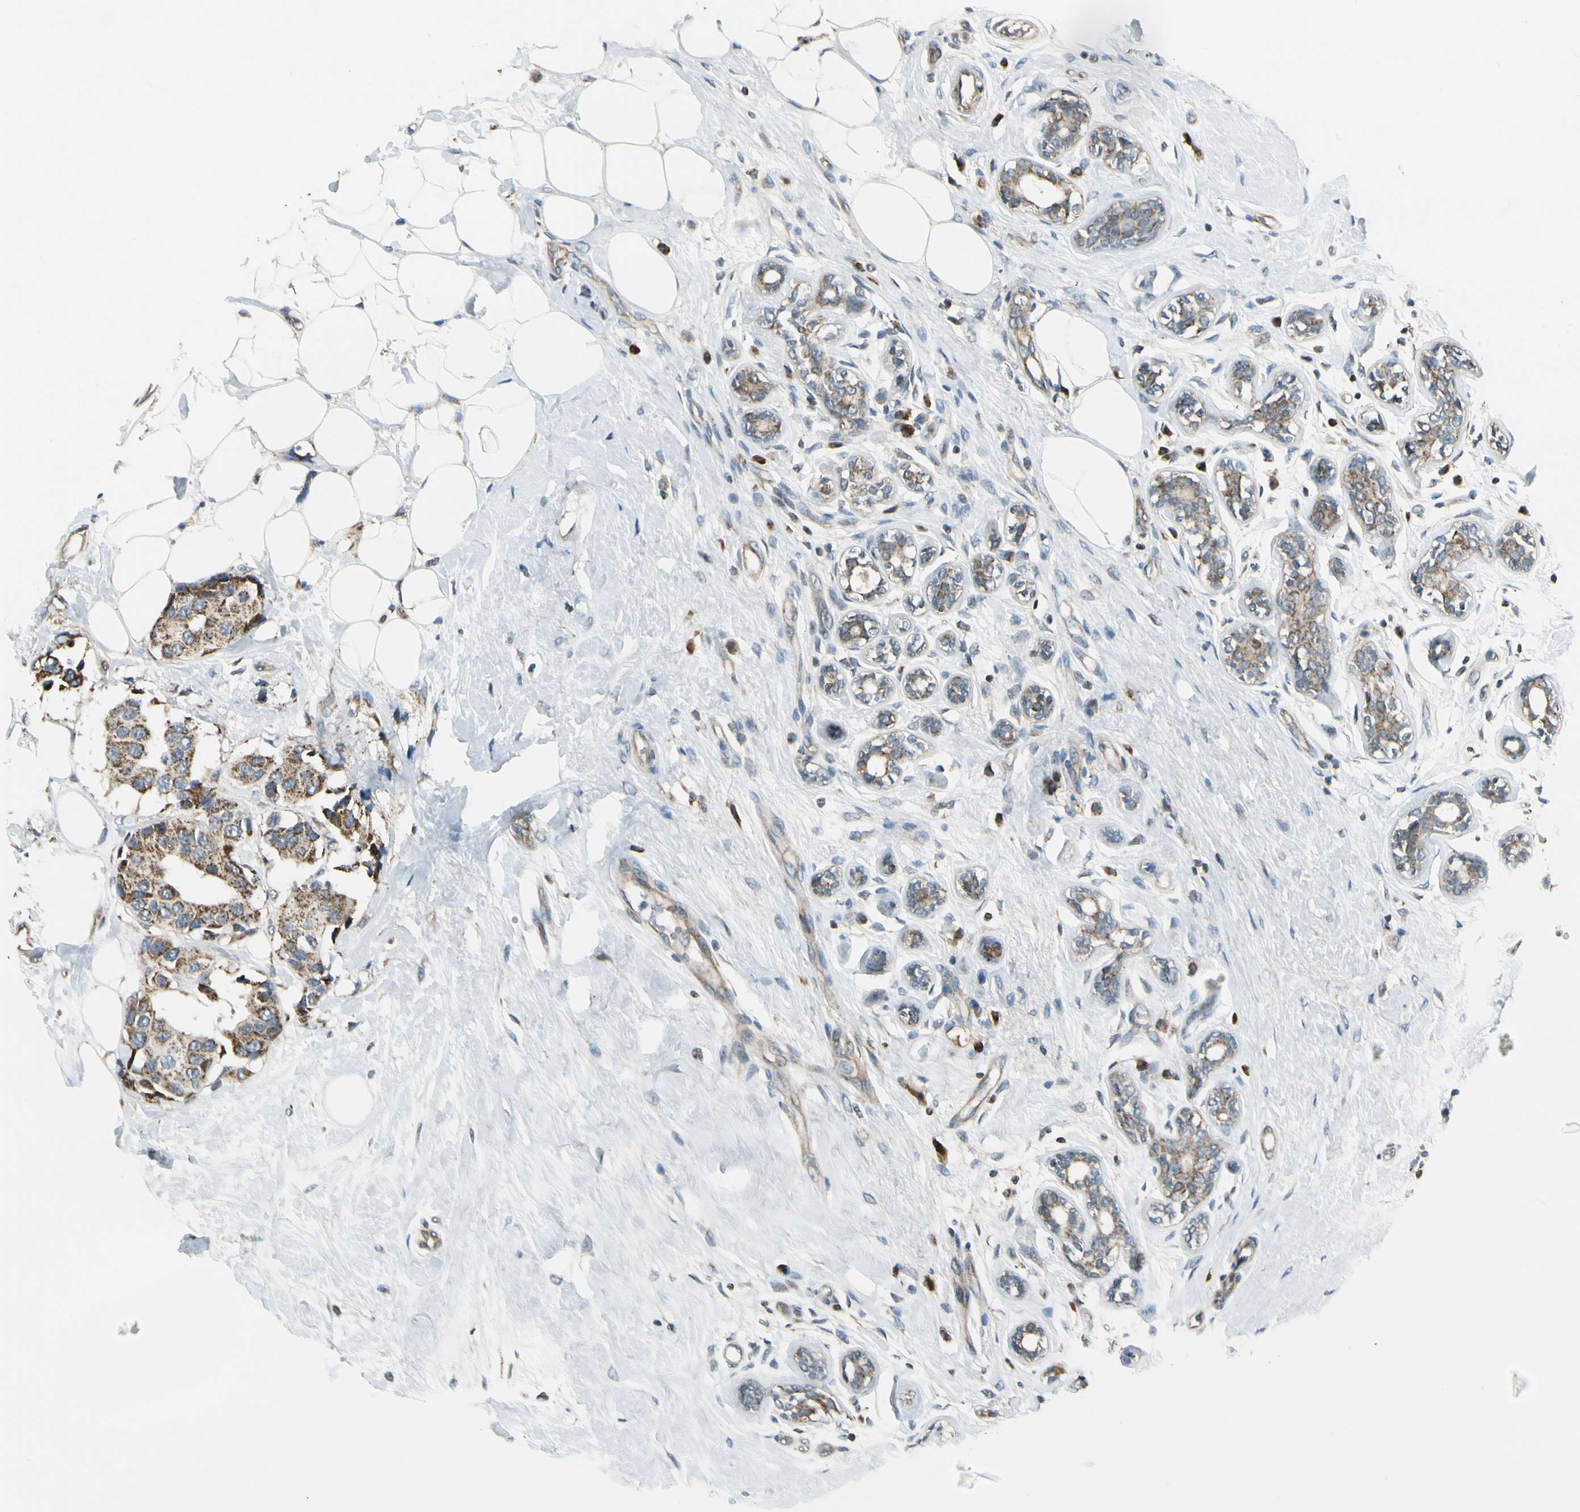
{"staining": {"intensity": "moderate", "quantity": ">75%", "location": "cytoplasmic/membranous"}, "tissue": "breast cancer", "cell_type": "Tumor cells", "image_type": "cancer", "snomed": [{"axis": "morphology", "description": "Normal tissue, NOS"}, {"axis": "morphology", "description": "Duct carcinoma"}, {"axis": "topography", "description": "Breast"}], "caption": "This photomicrograph demonstrates immunohistochemistry staining of breast cancer, with medium moderate cytoplasmic/membranous expression in approximately >75% of tumor cells.", "gene": "EPHB3", "patient": {"sex": "female", "age": 39}}